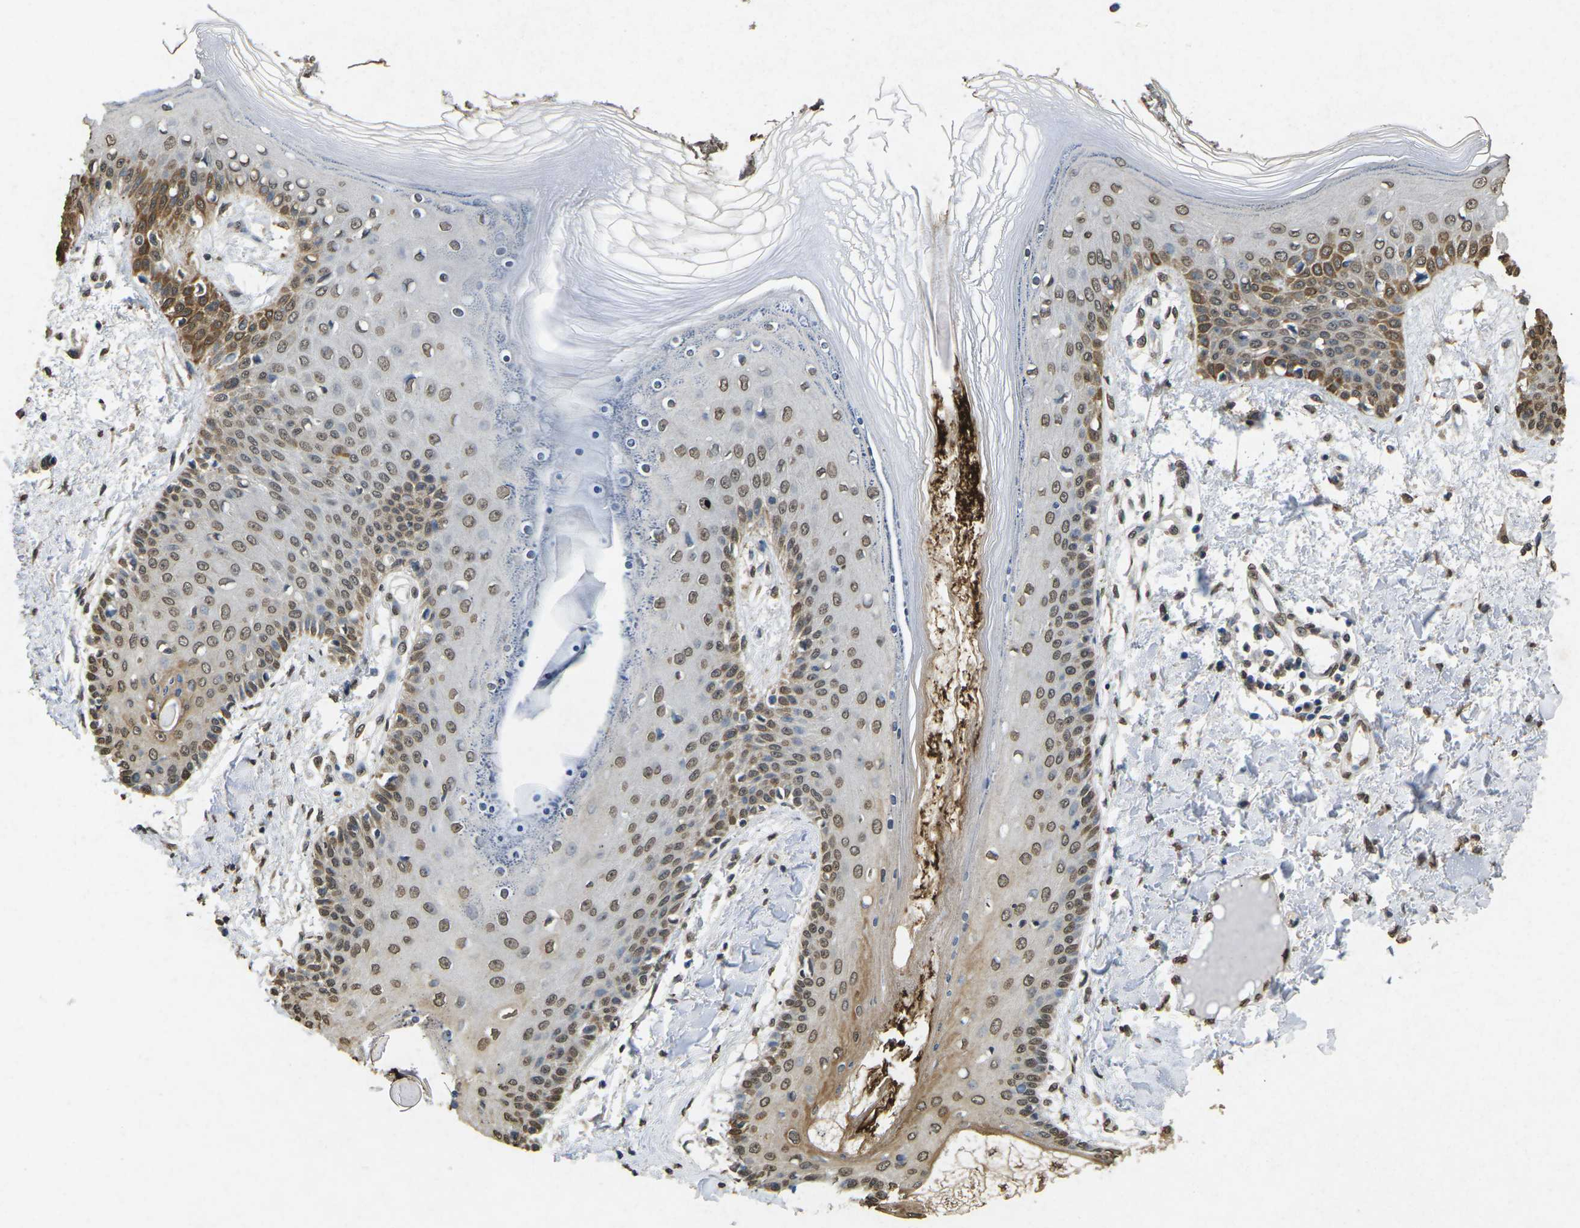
{"staining": {"intensity": "moderate", "quantity": ">75%", "location": "cytoplasmic/membranous"}, "tissue": "skin", "cell_type": "Fibroblasts", "image_type": "normal", "snomed": [{"axis": "morphology", "description": "Normal tissue, NOS"}, {"axis": "topography", "description": "Skin"}], "caption": "Protein staining by IHC displays moderate cytoplasmic/membranous positivity in about >75% of fibroblasts in unremarkable skin. Ihc stains the protein of interest in brown and the nuclei are stained blue.", "gene": "SCNN1B", "patient": {"sex": "male", "age": 53}}